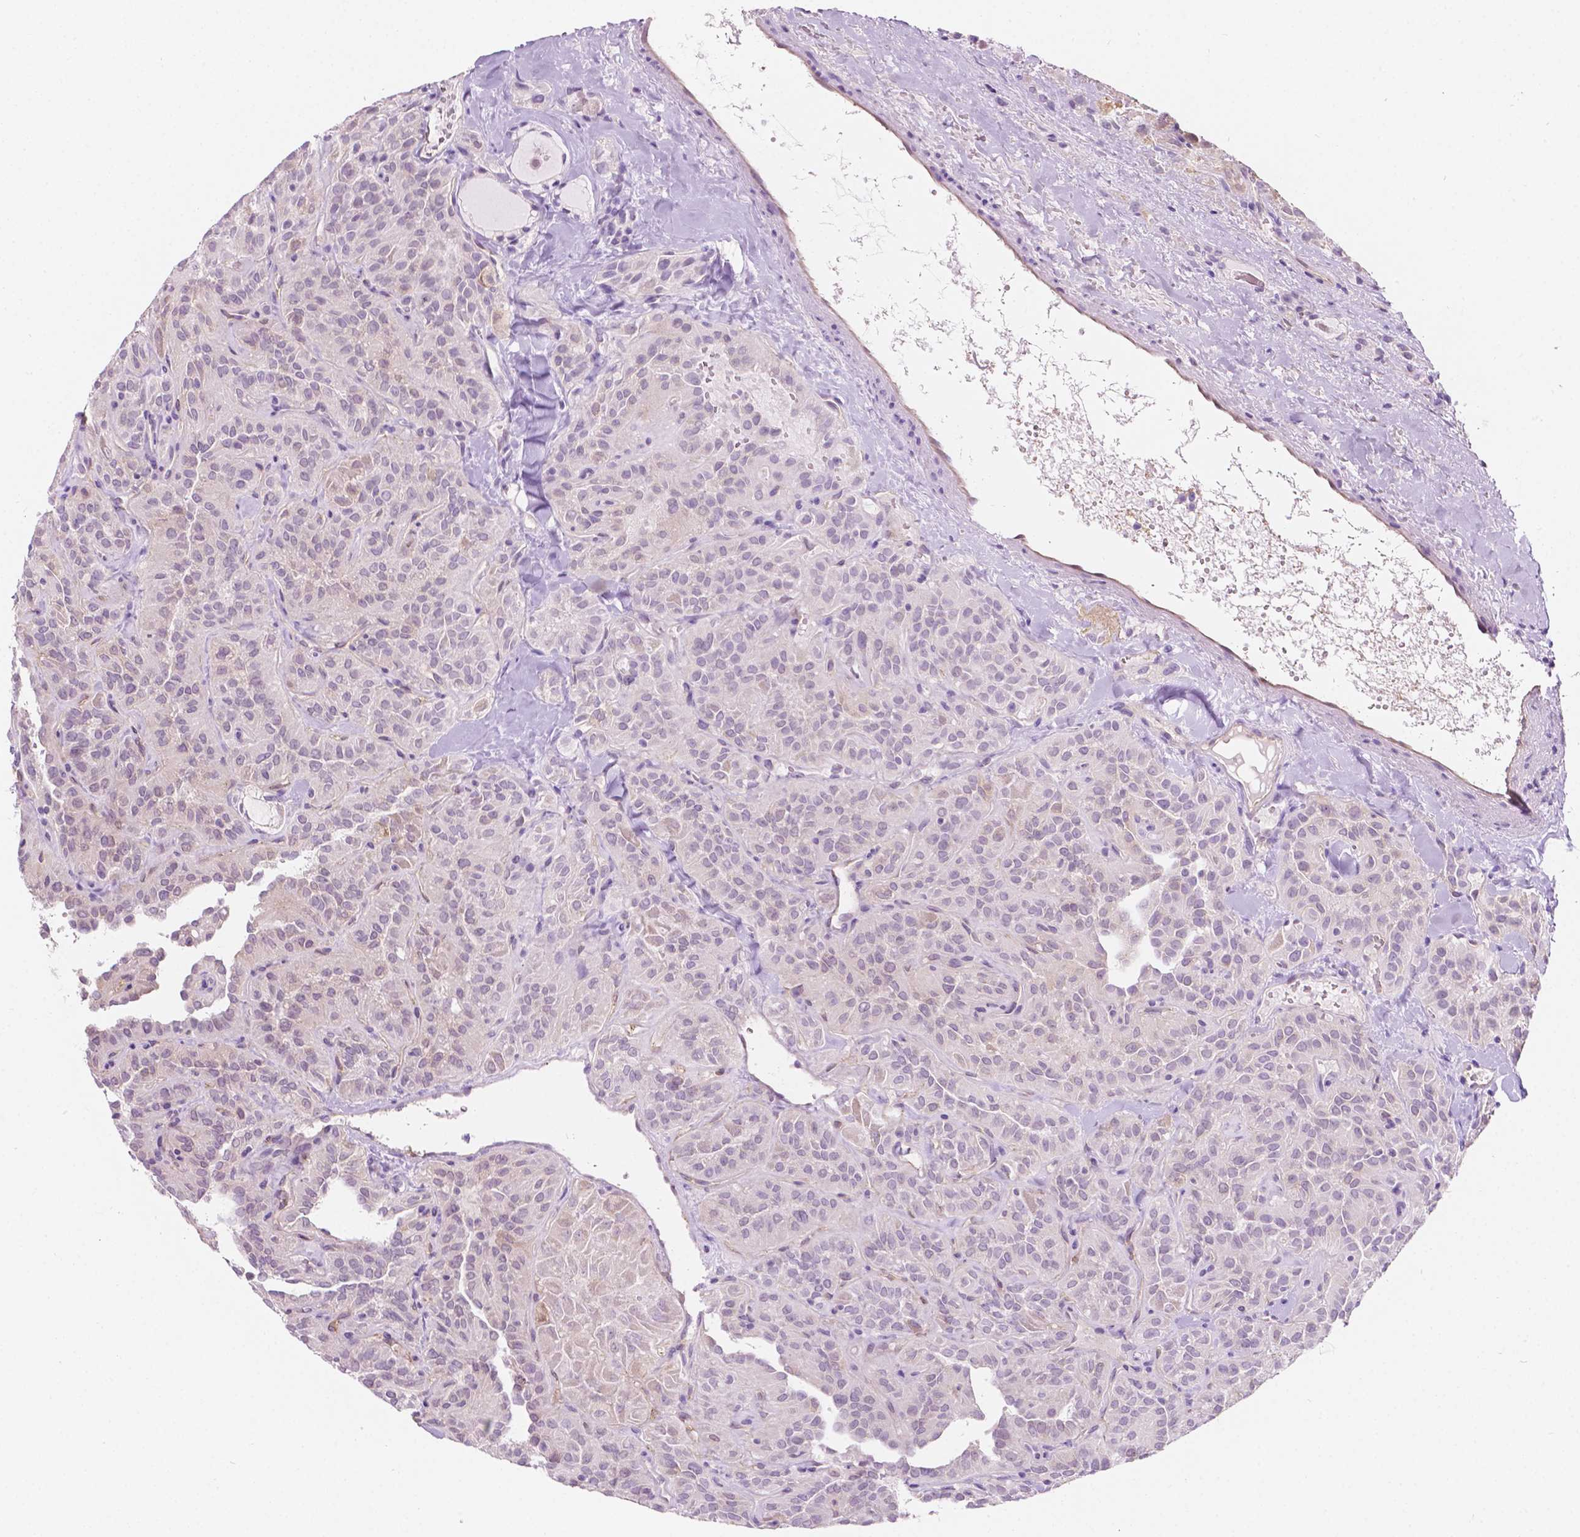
{"staining": {"intensity": "negative", "quantity": "none", "location": "none"}, "tissue": "thyroid cancer", "cell_type": "Tumor cells", "image_type": "cancer", "snomed": [{"axis": "morphology", "description": "Papillary adenocarcinoma, NOS"}, {"axis": "topography", "description": "Thyroid gland"}], "caption": "Immunohistochemical staining of human thyroid papillary adenocarcinoma shows no significant staining in tumor cells. The staining is performed using DAB (3,3'-diaminobenzidine) brown chromogen with nuclei counter-stained in using hematoxylin.", "gene": "NOS1AP", "patient": {"sex": "female", "age": 45}}